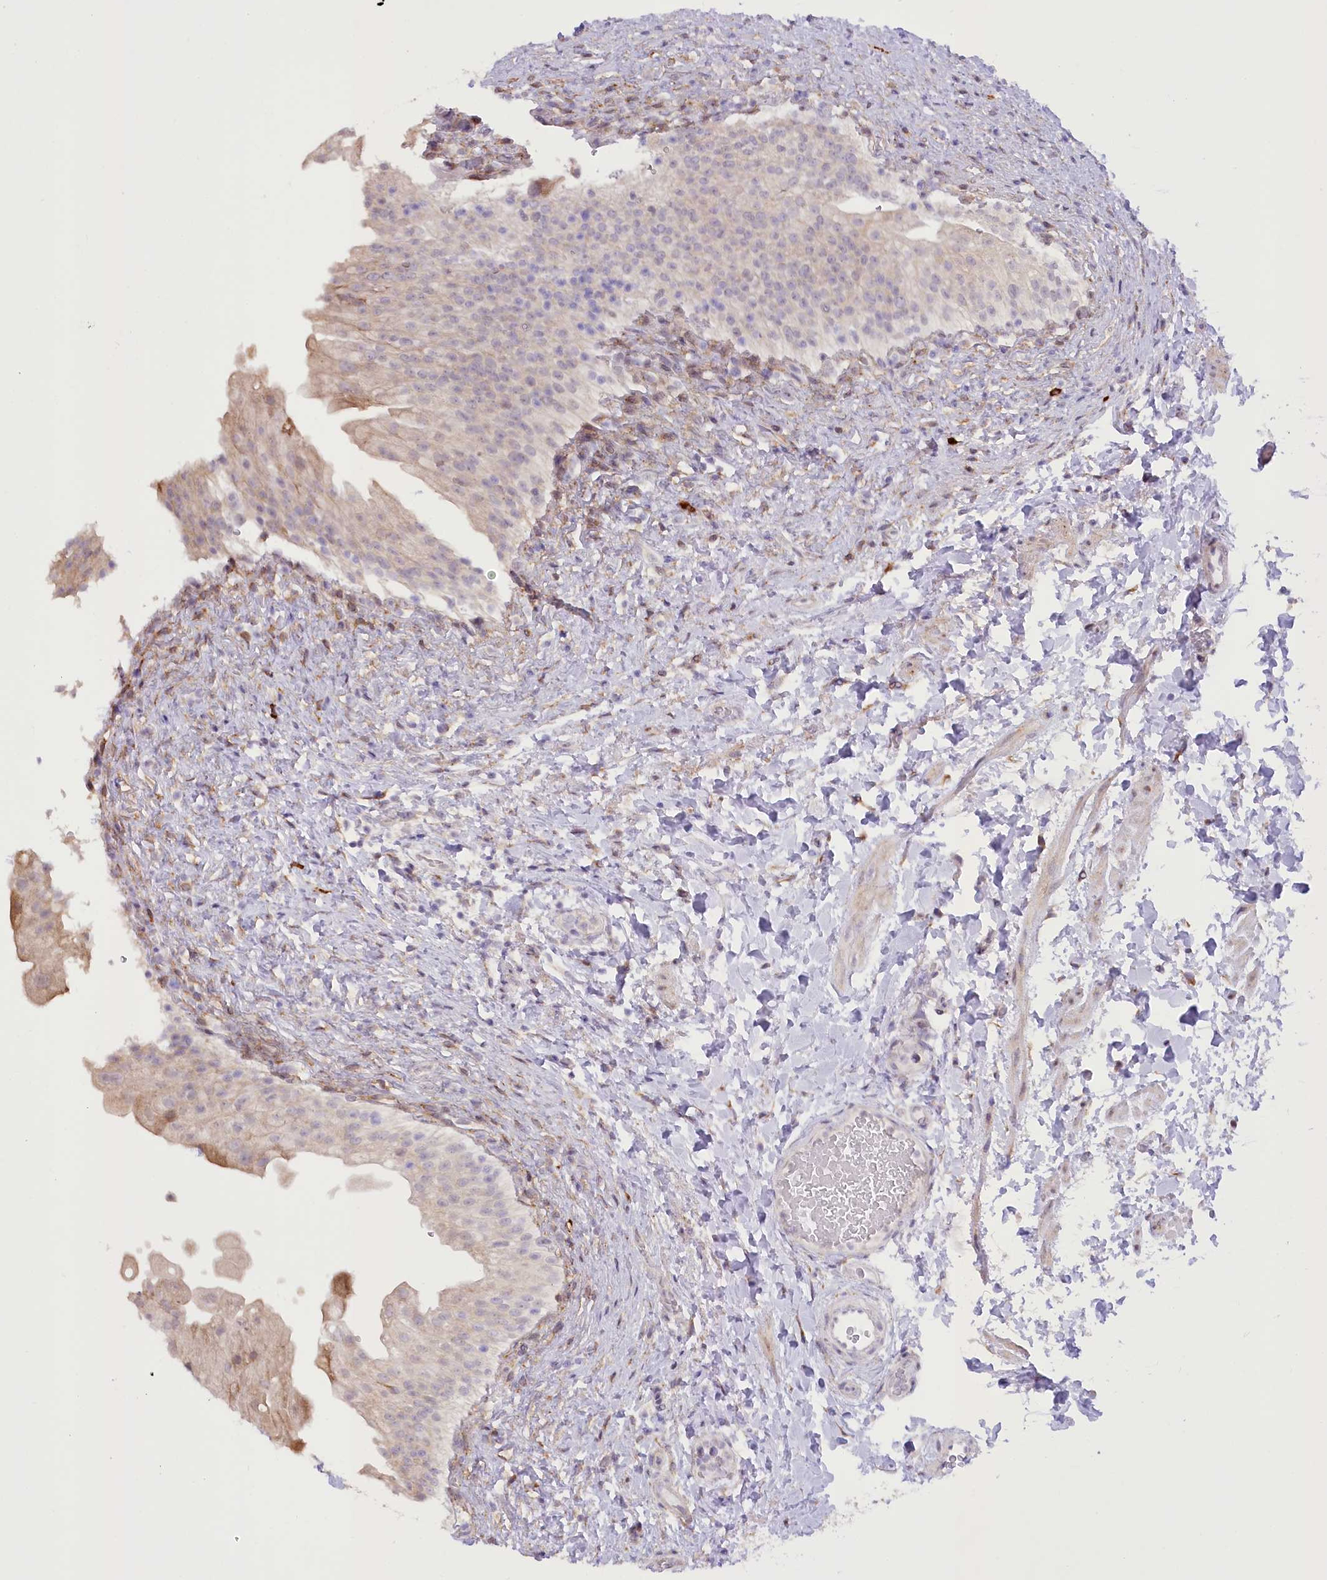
{"staining": {"intensity": "negative", "quantity": "none", "location": "none"}, "tissue": "urinary bladder", "cell_type": "Urothelial cells", "image_type": "normal", "snomed": [{"axis": "morphology", "description": "Normal tissue, NOS"}, {"axis": "topography", "description": "Urinary bladder"}], "caption": "Urinary bladder stained for a protein using immunohistochemistry displays no expression urothelial cells.", "gene": "NCKAP5", "patient": {"sex": "female", "age": 27}}